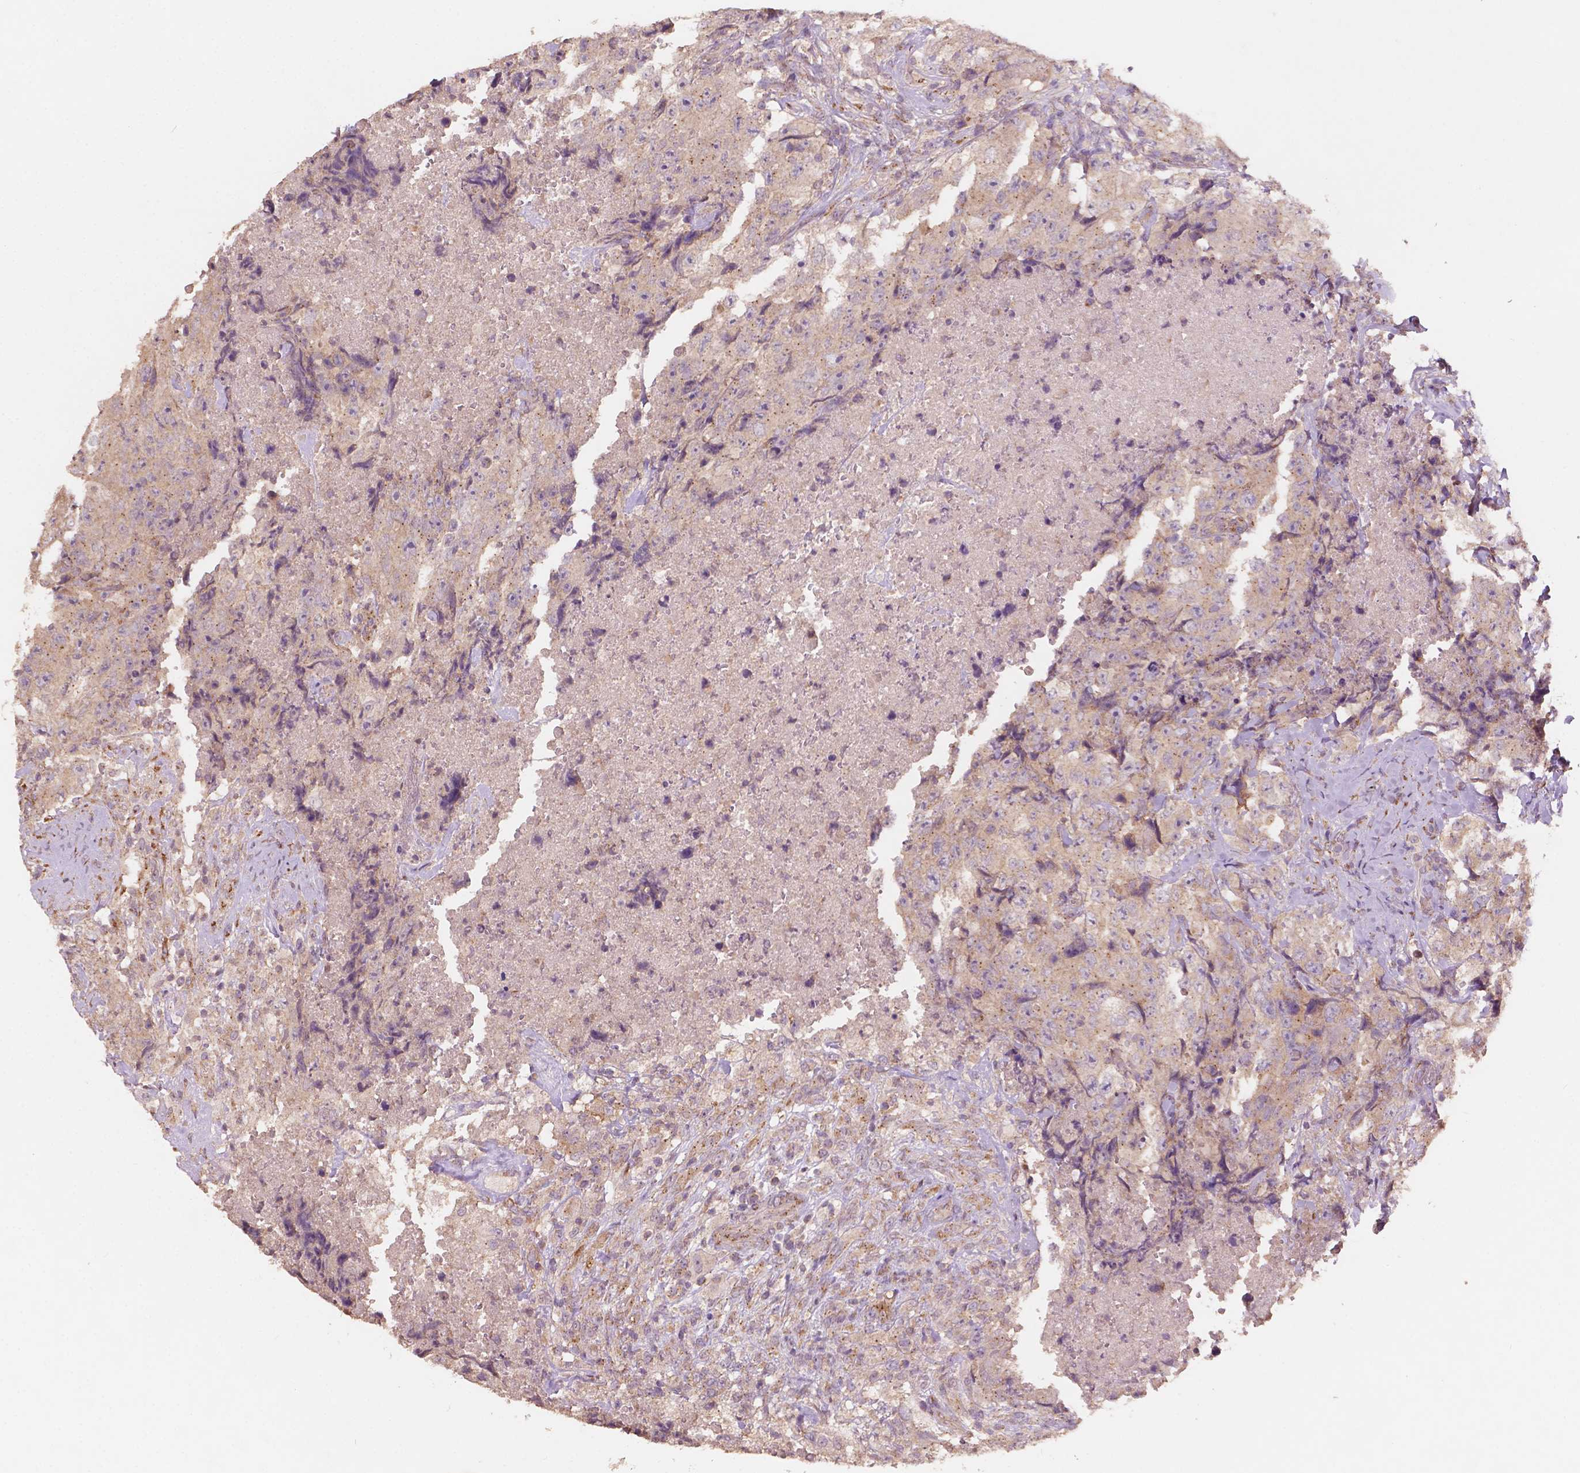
{"staining": {"intensity": "weak", "quantity": "25%-75%", "location": "cytoplasmic/membranous"}, "tissue": "testis cancer", "cell_type": "Tumor cells", "image_type": "cancer", "snomed": [{"axis": "morphology", "description": "Carcinoma, Embryonal, NOS"}, {"axis": "topography", "description": "Testis"}], "caption": "Human testis embryonal carcinoma stained with a protein marker demonstrates weak staining in tumor cells.", "gene": "CHPT1", "patient": {"sex": "male", "age": 24}}